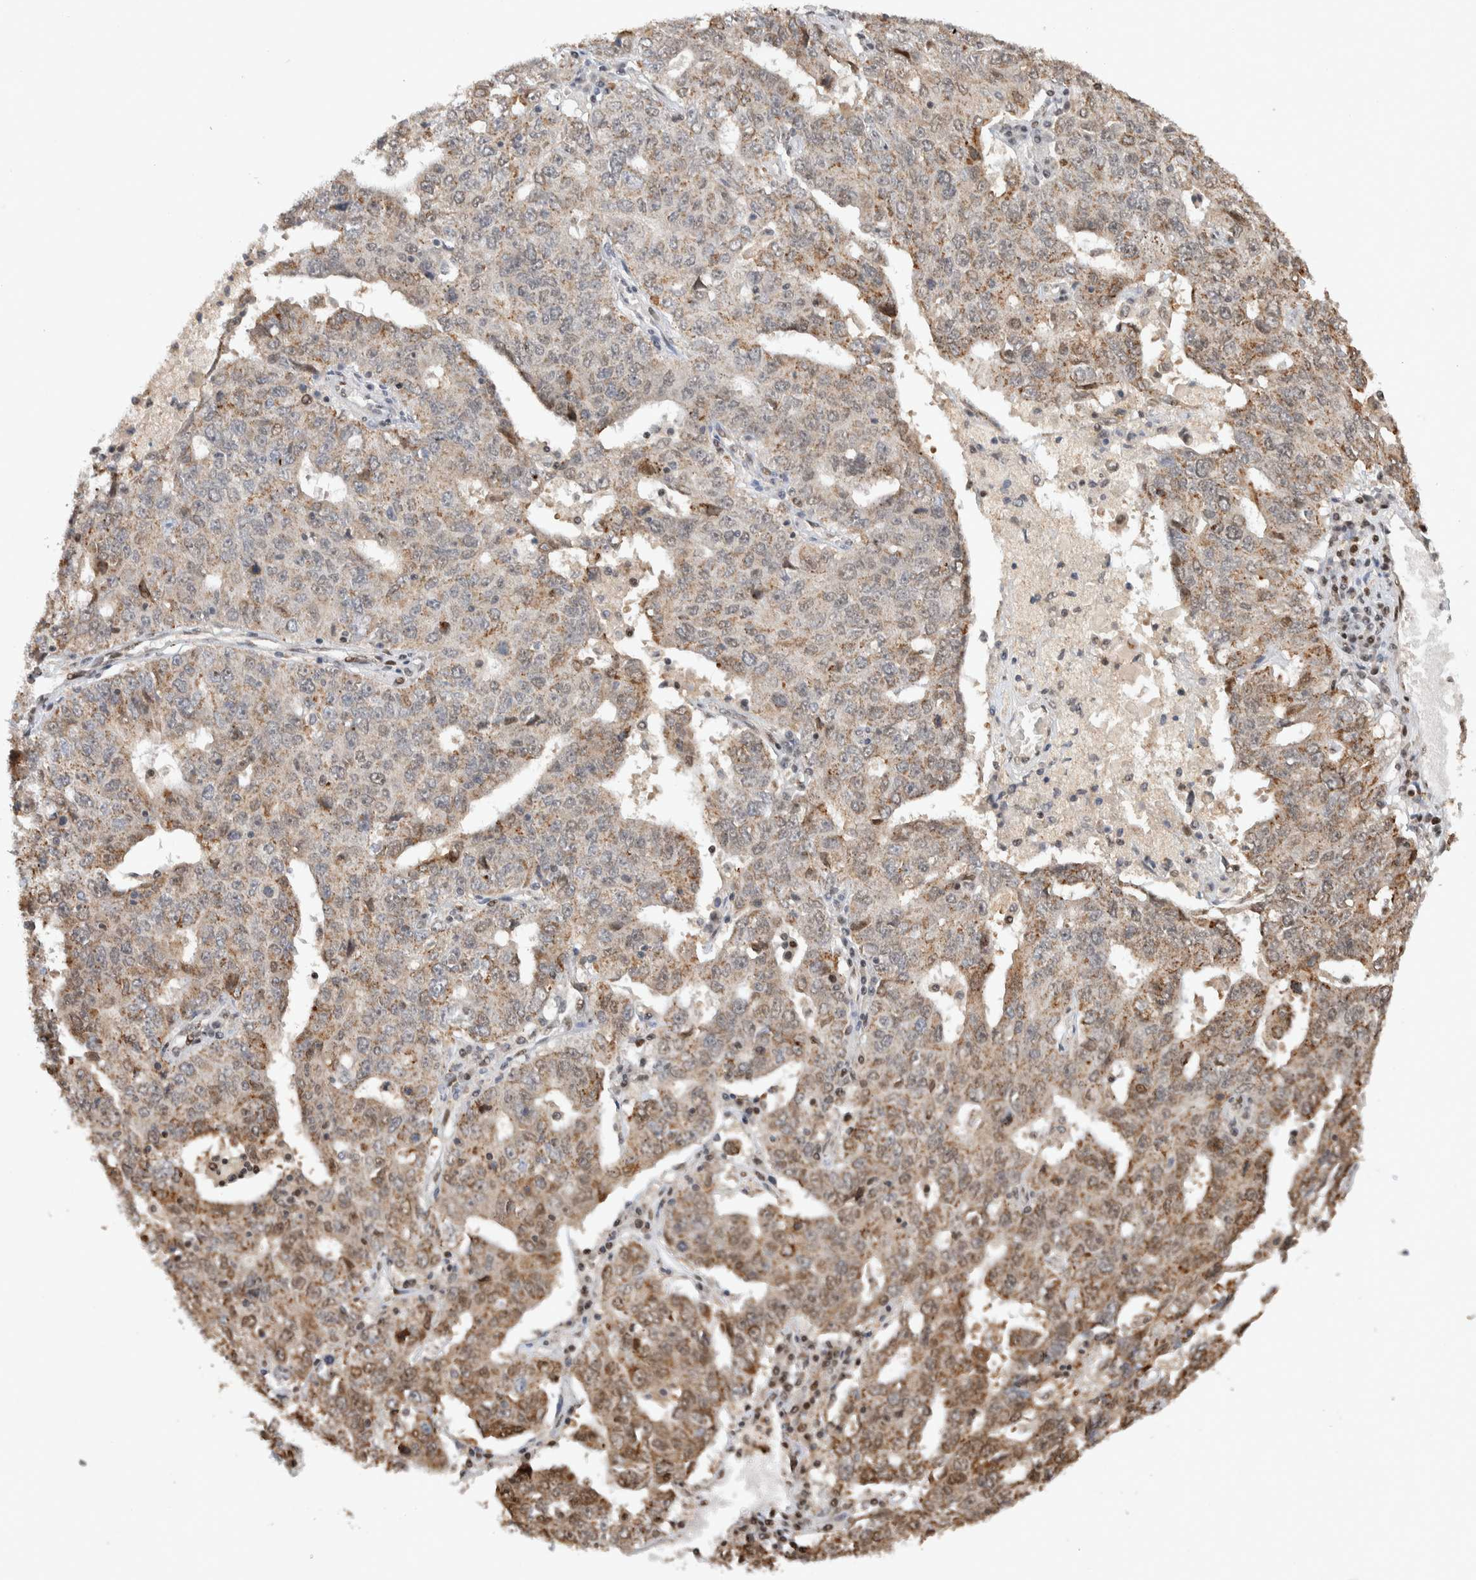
{"staining": {"intensity": "moderate", "quantity": "25%-75%", "location": "cytoplasmic/membranous"}, "tissue": "ovarian cancer", "cell_type": "Tumor cells", "image_type": "cancer", "snomed": [{"axis": "morphology", "description": "Carcinoma, endometroid"}, {"axis": "topography", "description": "Ovary"}], "caption": "Immunohistochemistry (IHC) staining of endometroid carcinoma (ovarian), which exhibits medium levels of moderate cytoplasmic/membranous positivity in approximately 25%-75% of tumor cells indicating moderate cytoplasmic/membranous protein staining. The staining was performed using DAB (3,3'-diaminobenzidine) (brown) for protein detection and nuclei were counterstained in hematoxylin (blue).", "gene": "ZNF521", "patient": {"sex": "female", "age": 62}}